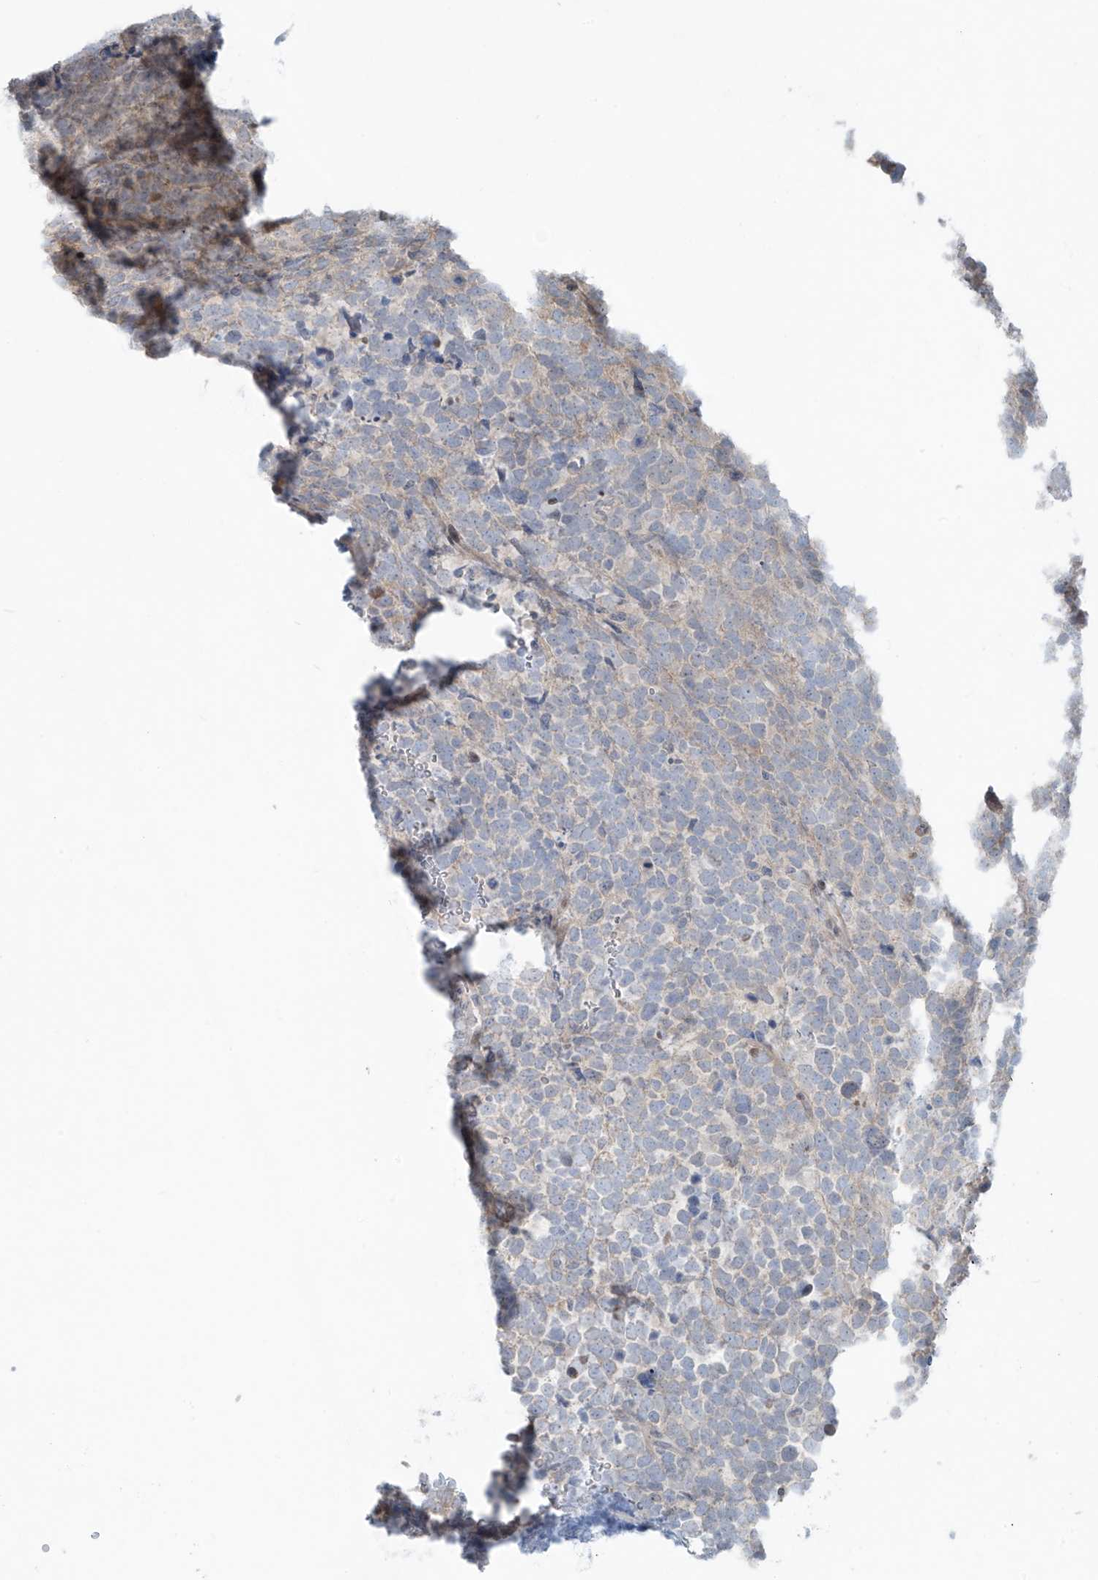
{"staining": {"intensity": "moderate", "quantity": "<25%", "location": "cytoplasmic/membranous"}, "tissue": "urothelial cancer", "cell_type": "Tumor cells", "image_type": "cancer", "snomed": [{"axis": "morphology", "description": "Urothelial carcinoma, High grade"}, {"axis": "topography", "description": "Urinary bladder"}], "caption": "Urothelial cancer stained for a protein demonstrates moderate cytoplasmic/membranous positivity in tumor cells. Immunohistochemistry stains the protein of interest in brown and the nuclei are stained blue.", "gene": "PPAT", "patient": {"sex": "female", "age": 82}}